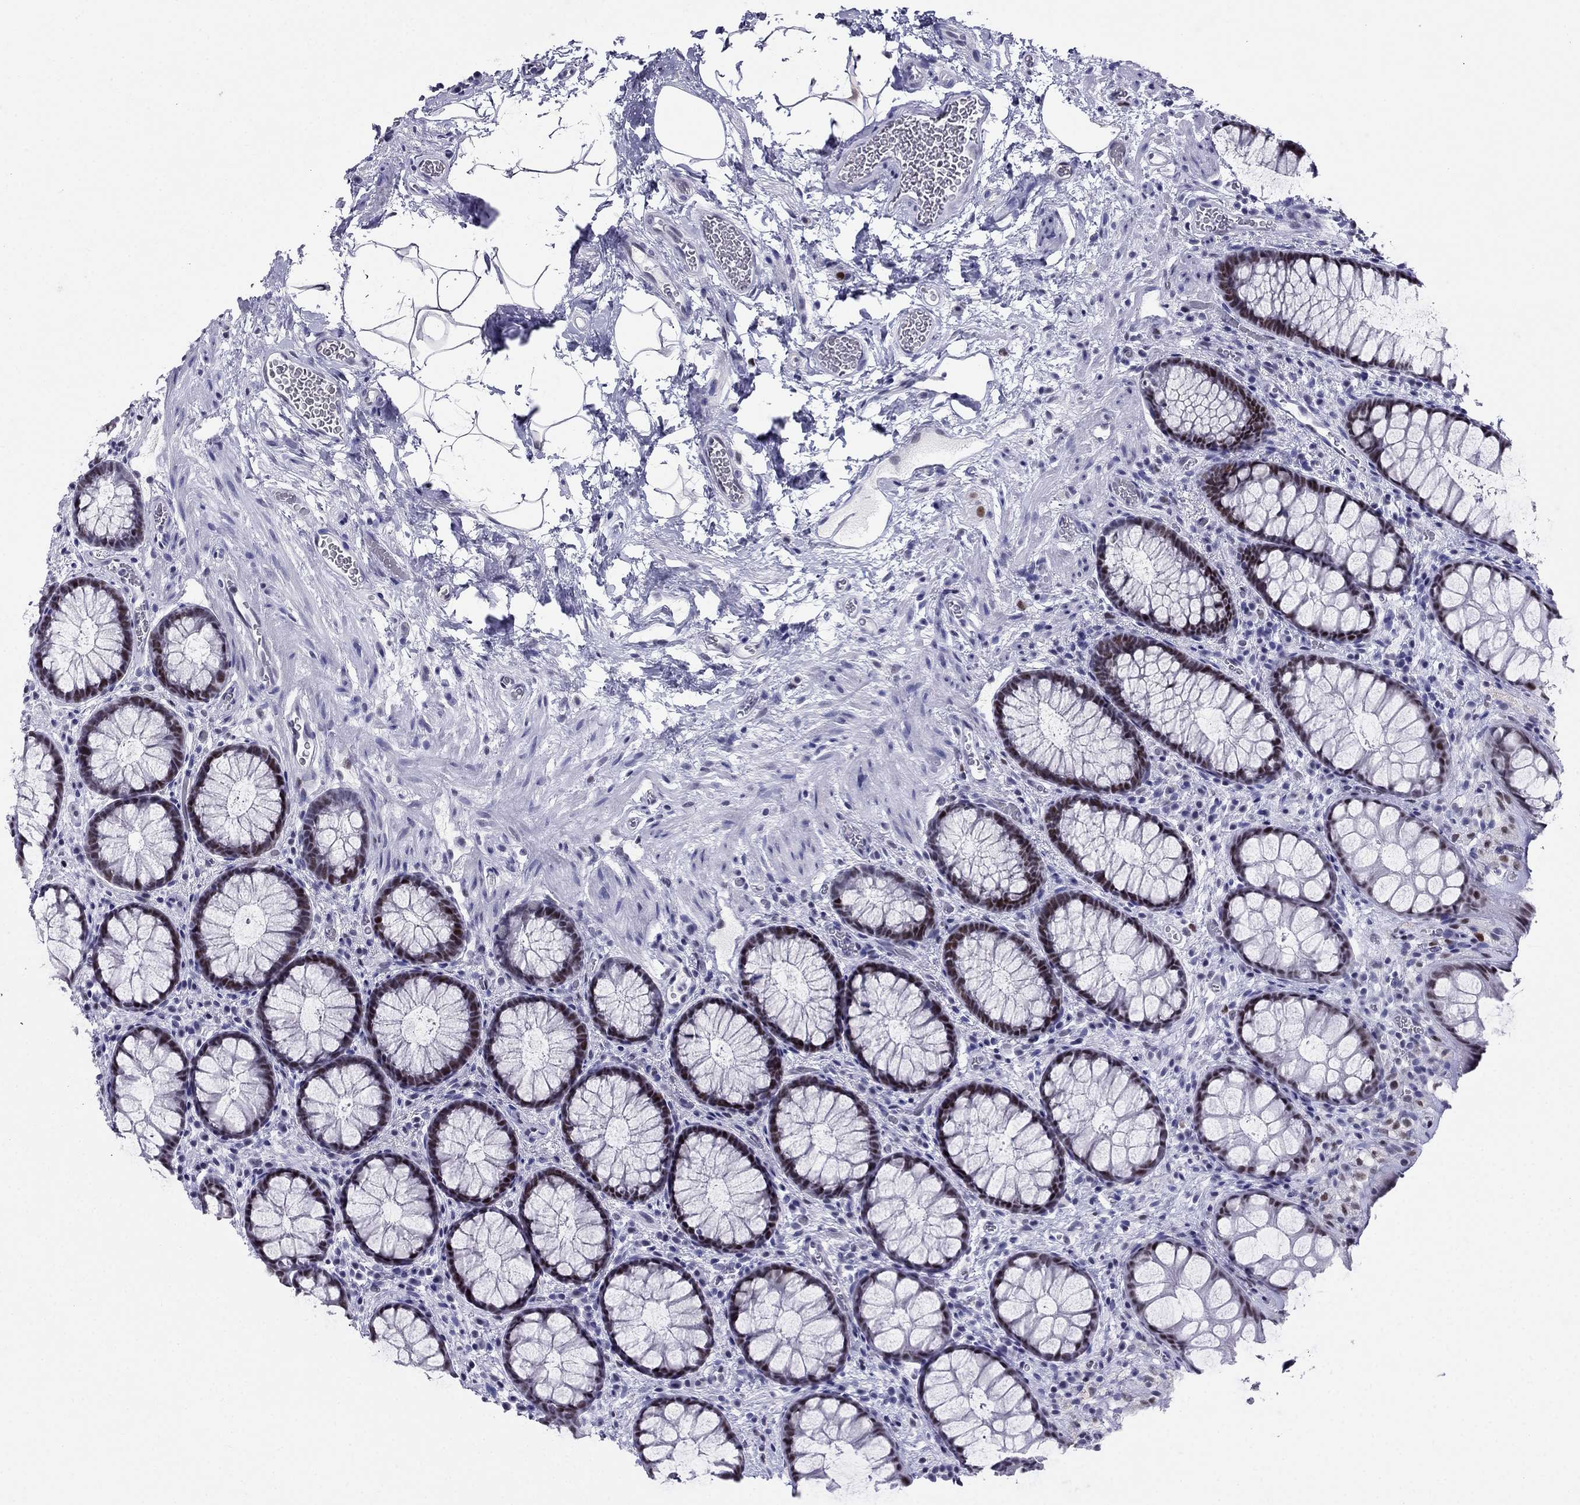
{"staining": {"intensity": "moderate", "quantity": ">75%", "location": "nuclear"}, "tissue": "rectum", "cell_type": "Glandular cells", "image_type": "normal", "snomed": [{"axis": "morphology", "description": "Normal tissue, NOS"}, {"axis": "topography", "description": "Rectum"}], "caption": "Rectum stained with IHC demonstrates moderate nuclear expression in approximately >75% of glandular cells.", "gene": "PPM1G", "patient": {"sex": "female", "age": 62}}